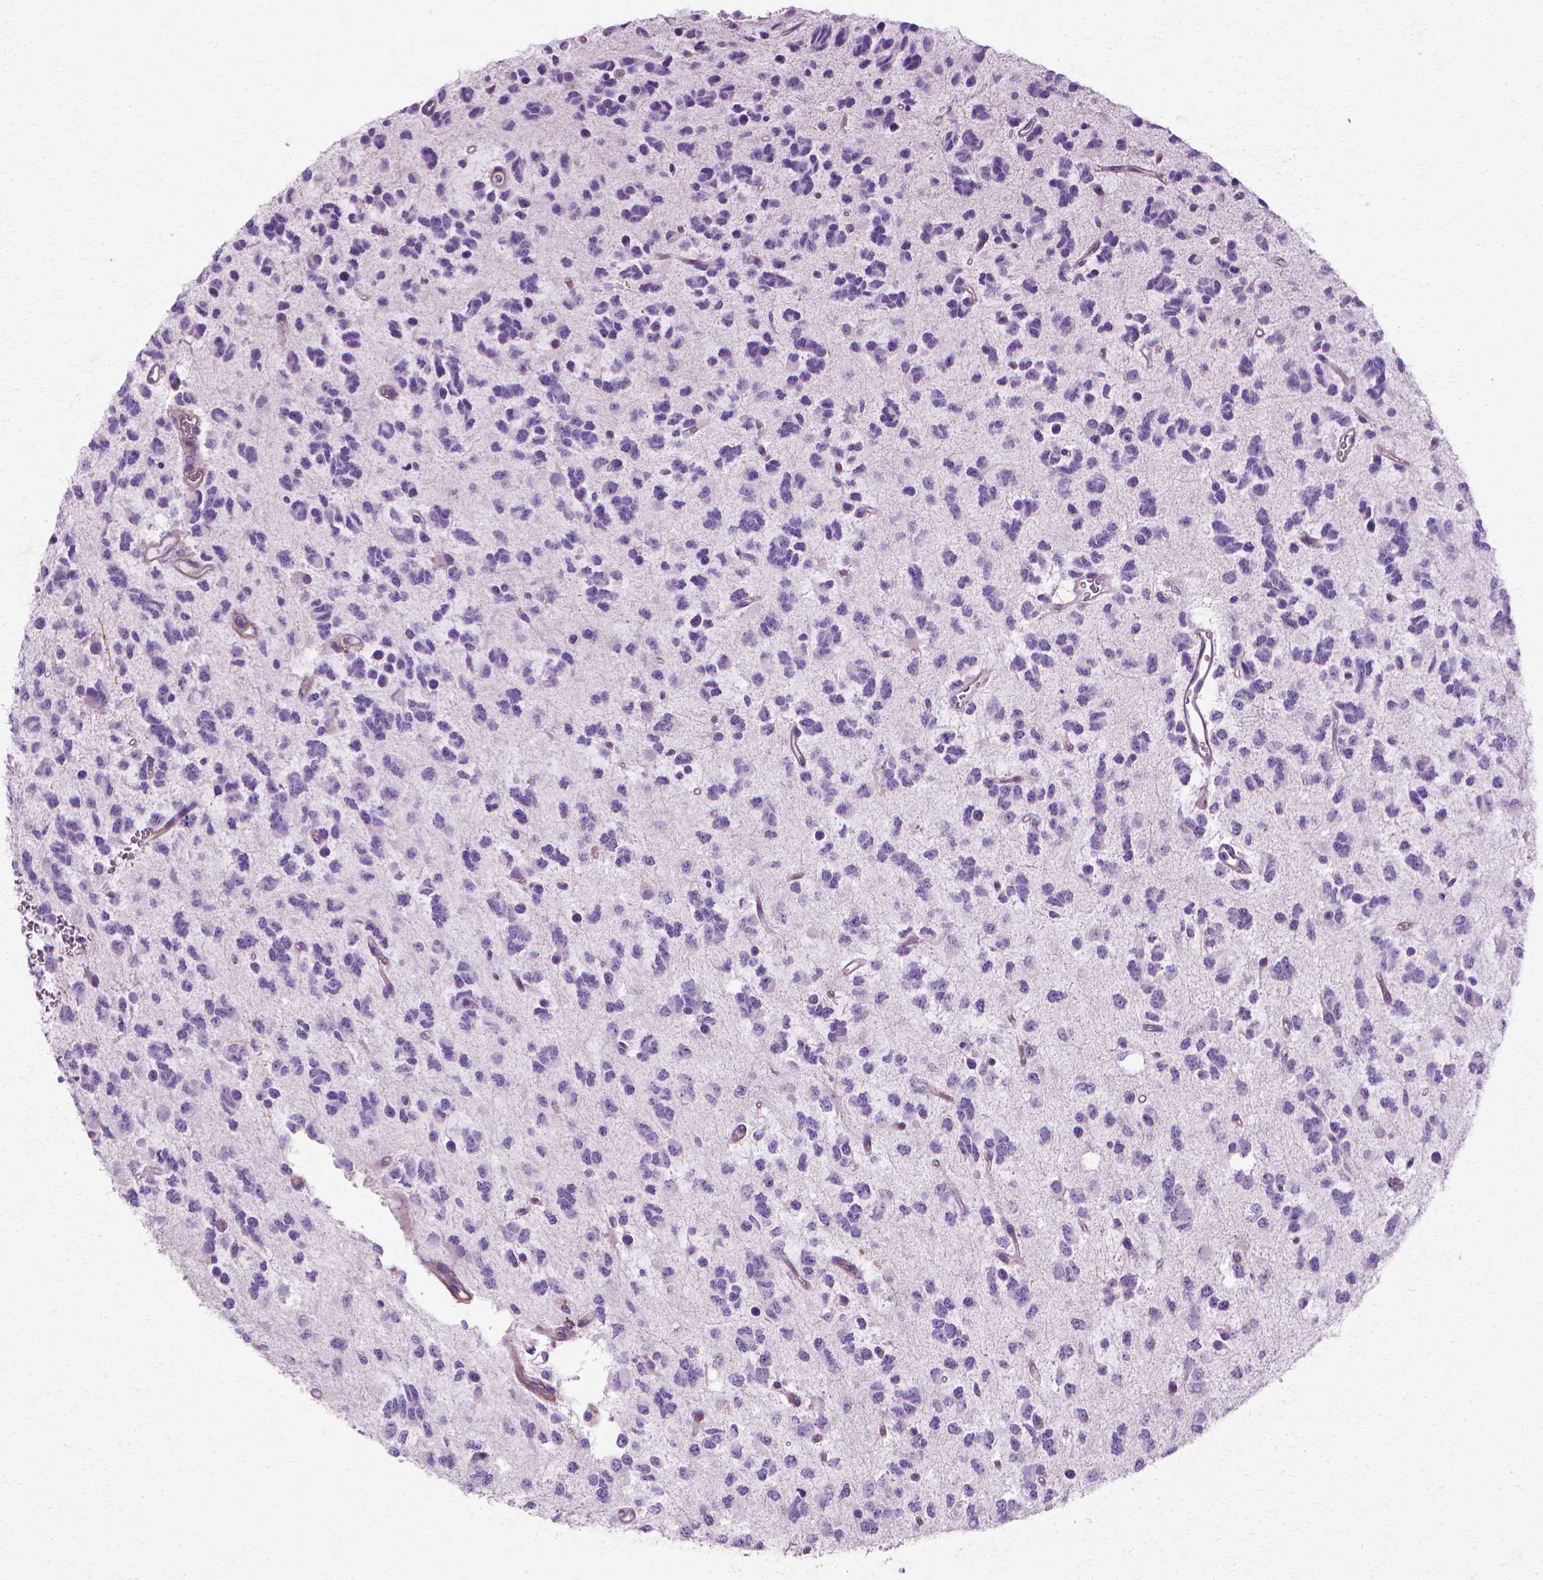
{"staining": {"intensity": "negative", "quantity": "none", "location": "none"}, "tissue": "glioma", "cell_type": "Tumor cells", "image_type": "cancer", "snomed": [{"axis": "morphology", "description": "Glioma, malignant, Low grade"}, {"axis": "topography", "description": "Brain"}], "caption": "This is a image of IHC staining of glioma, which shows no expression in tumor cells.", "gene": "CFAP157", "patient": {"sex": "female", "age": 45}}